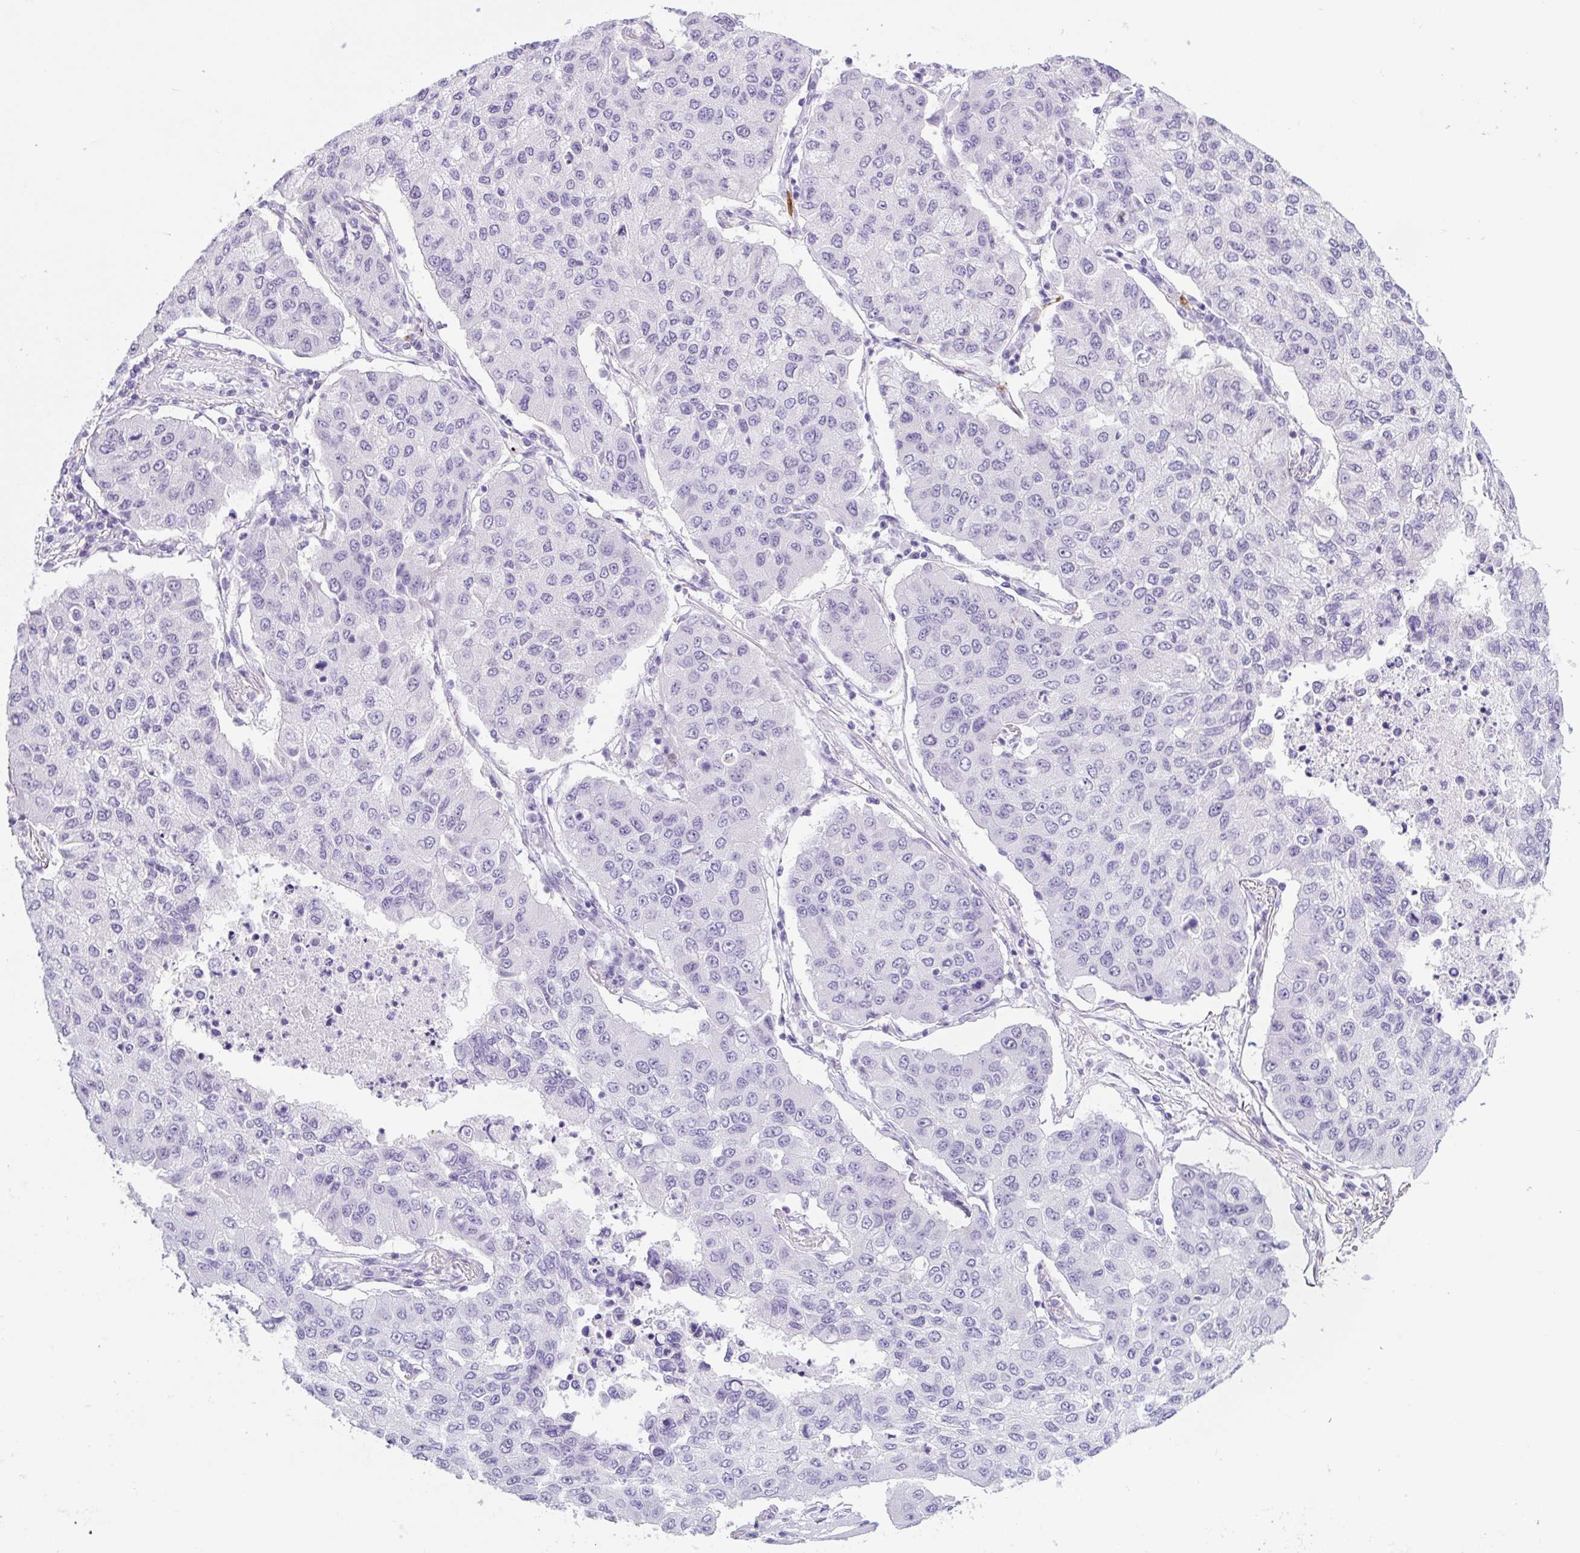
{"staining": {"intensity": "negative", "quantity": "none", "location": "none"}, "tissue": "lung cancer", "cell_type": "Tumor cells", "image_type": "cancer", "snomed": [{"axis": "morphology", "description": "Squamous cell carcinoma, NOS"}, {"axis": "topography", "description": "Lung"}], "caption": "Immunohistochemistry (IHC) histopathology image of neoplastic tissue: lung cancer stained with DAB (3,3'-diaminobenzidine) exhibits no significant protein staining in tumor cells.", "gene": "ADAMTS19", "patient": {"sex": "male", "age": 74}}